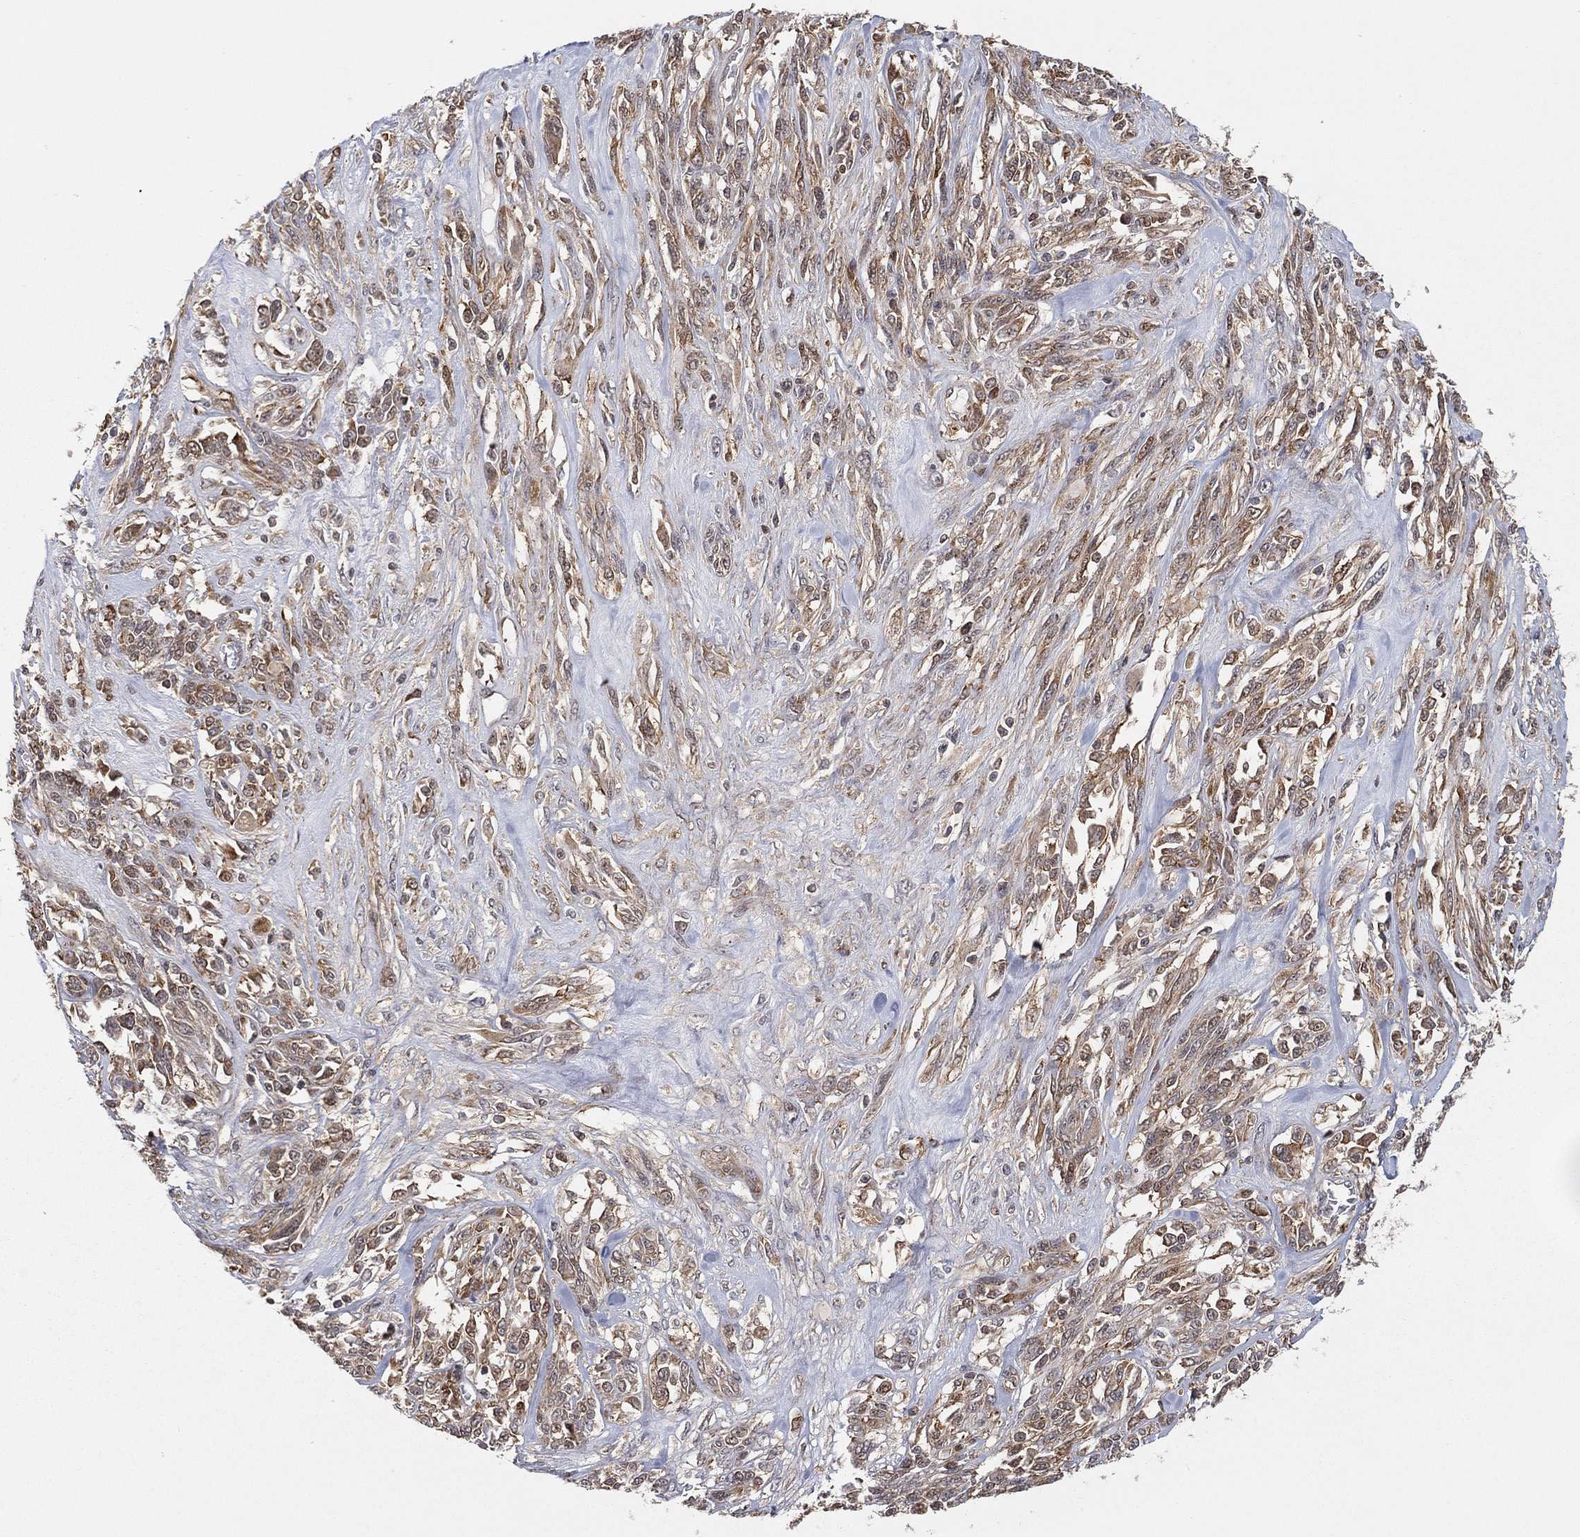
{"staining": {"intensity": "weak", "quantity": "25%-75%", "location": "cytoplasmic/membranous"}, "tissue": "melanoma", "cell_type": "Tumor cells", "image_type": "cancer", "snomed": [{"axis": "morphology", "description": "Malignant melanoma, NOS"}, {"axis": "topography", "description": "Skin"}], "caption": "Malignant melanoma was stained to show a protein in brown. There is low levels of weak cytoplasmic/membranous expression in approximately 25%-75% of tumor cells.", "gene": "TMTC4", "patient": {"sex": "female", "age": 91}}